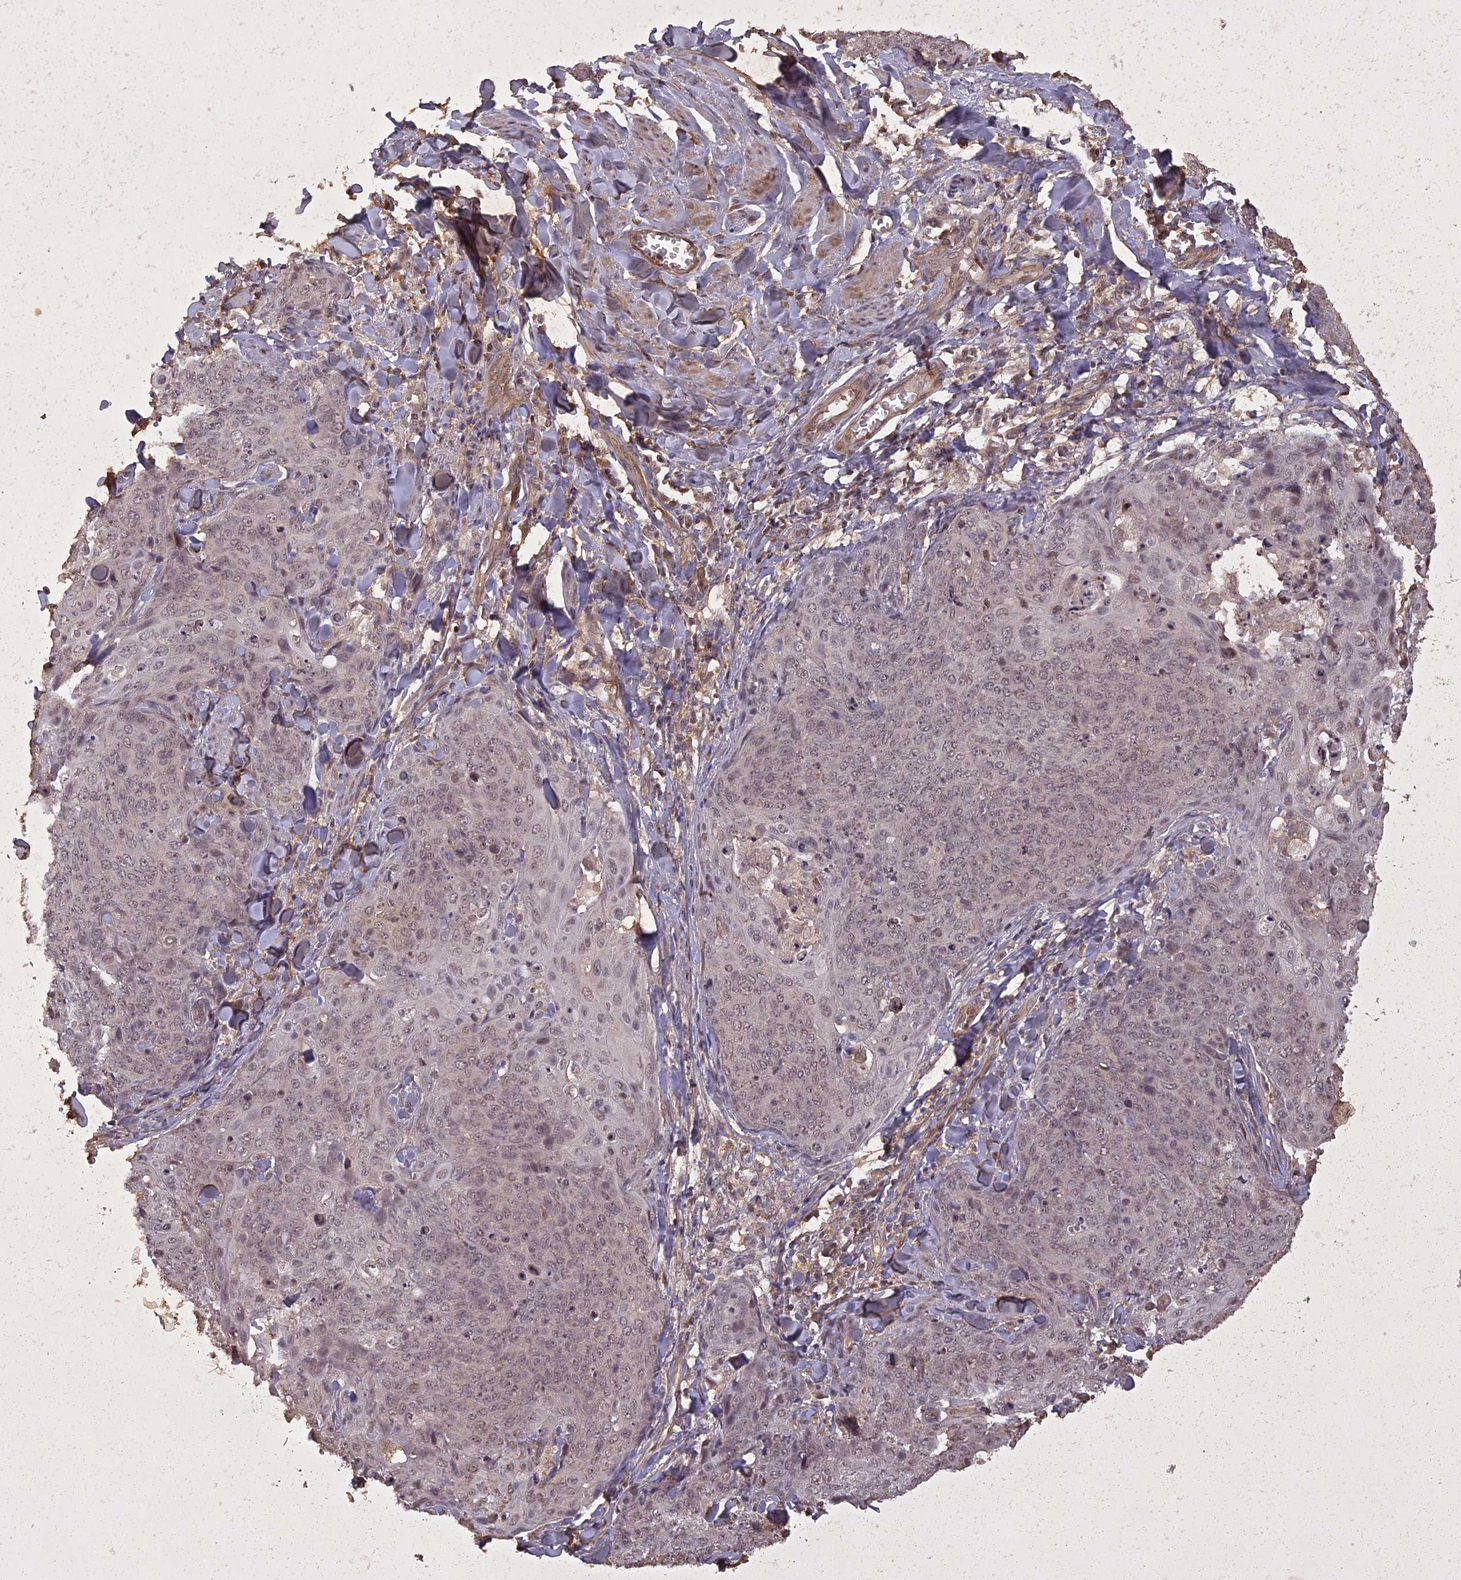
{"staining": {"intensity": "weak", "quantity": ">75%", "location": "nuclear"}, "tissue": "skin cancer", "cell_type": "Tumor cells", "image_type": "cancer", "snomed": [{"axis": "morphology", "description": "Squamous cell carcinoma, NOS"}, {"axis": "topography", "description": "Skin"}, {"axis": "topography", "description": "Vulva"}], "caption": "Protein staining displays weak nuclear positivity in about >75% of tumor cells in squamous cell carcinoma (skin). The staining is performed using DAB brown chromogen to label protein expression. The nuclei are counter-stained blue using hematoxylin.", "gene": "LIN37", "patient": {"sex": "female", "age": 85}}